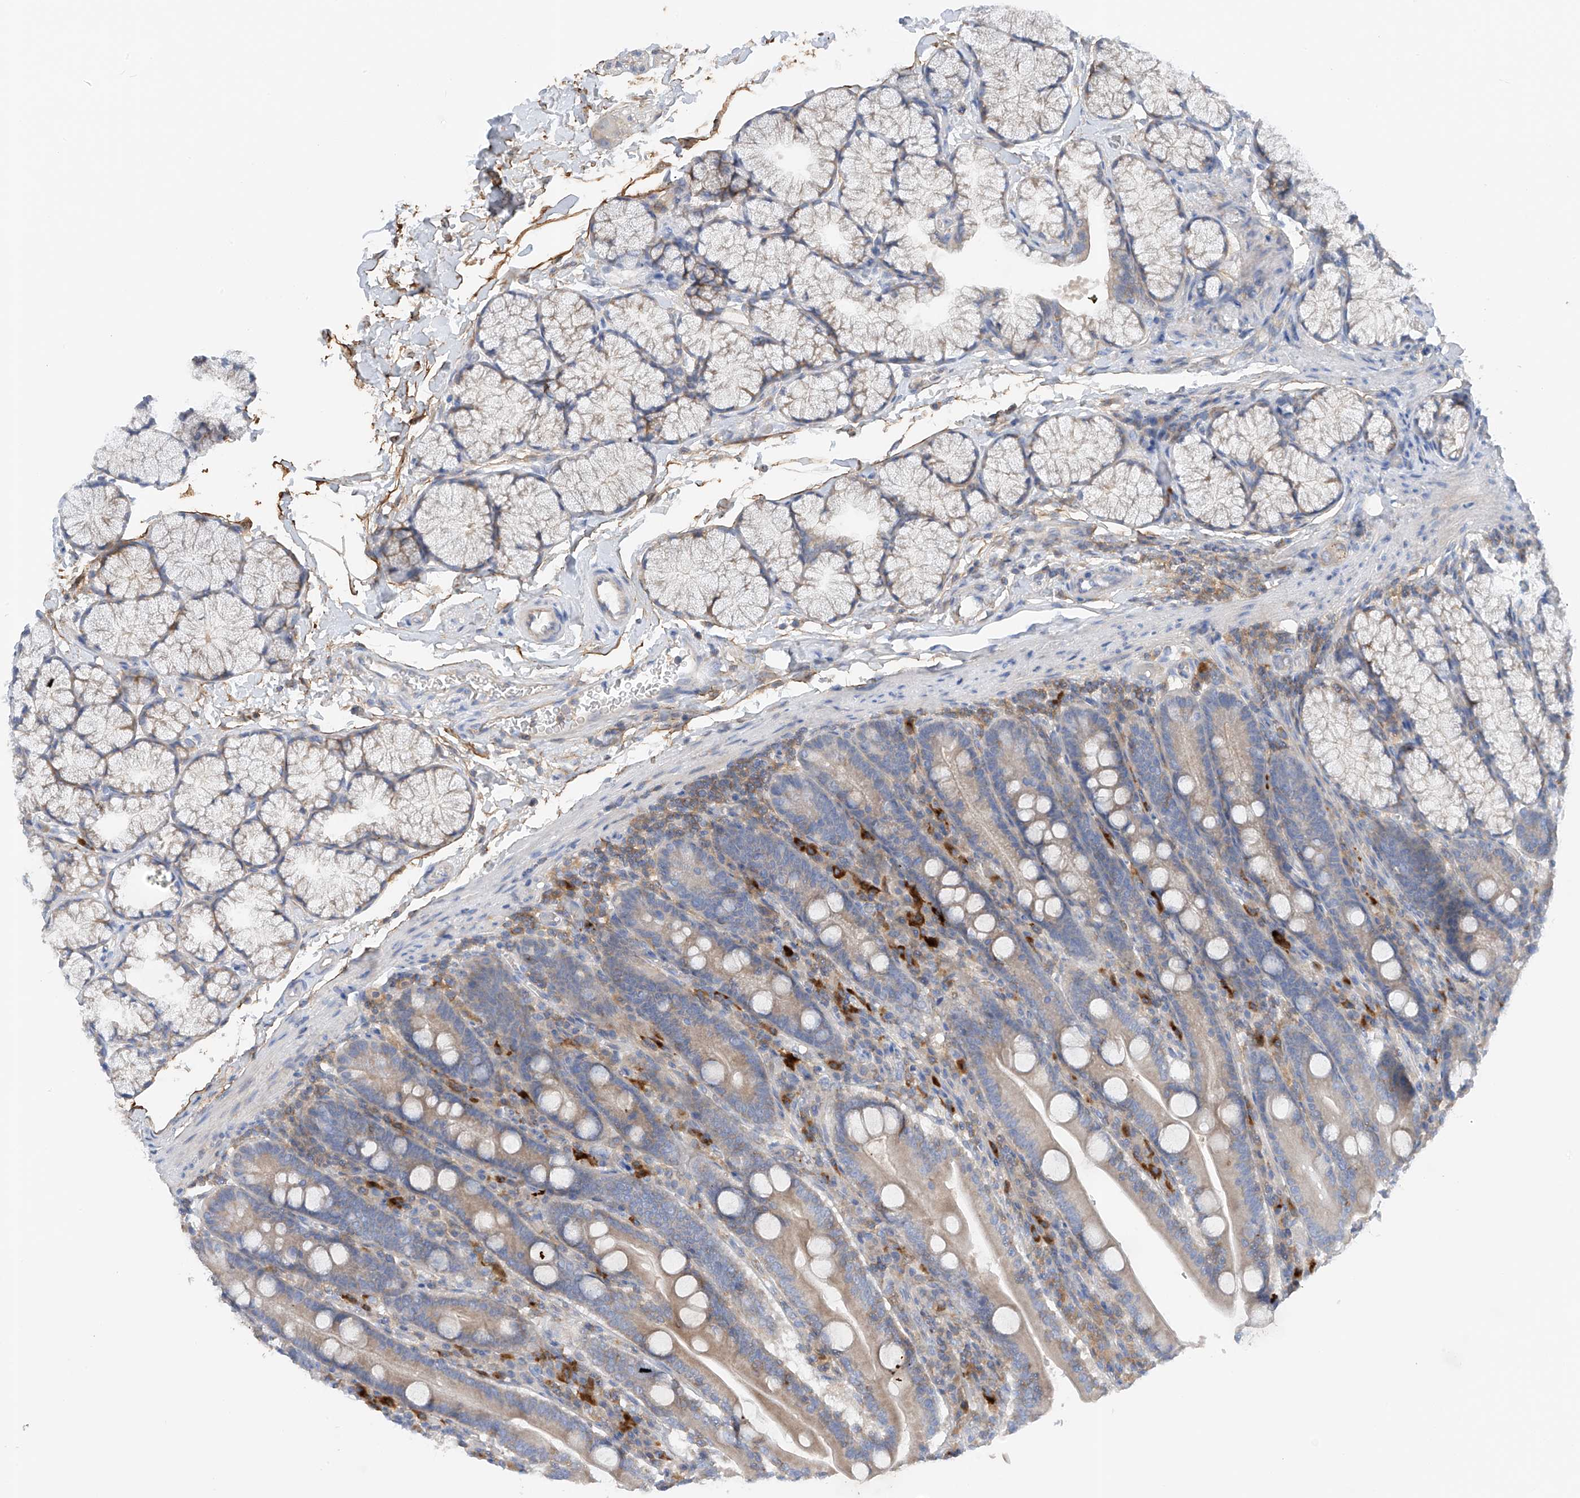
{"staining": {"intensity": "moderate", "quantity": "25%-75%", "location": "cytoplasmic/membranous"}, "tissue": "duodenum", "cell_type": "Glandular cells", "image_type": "normal", "snomed": [{"axis": "morphology", "description": "Normal tissue, NOS"}, {"axis": "topography", "description": "Duodenum"}], "caption": "Normal duodenum demonstrates moderate cytoplasmic/membranous staining in about 25%-75% of glandular cells, visualized by immunohistochemistry.", "gene": "NALCN", "patient": {"sex": "male", "age": 35}}